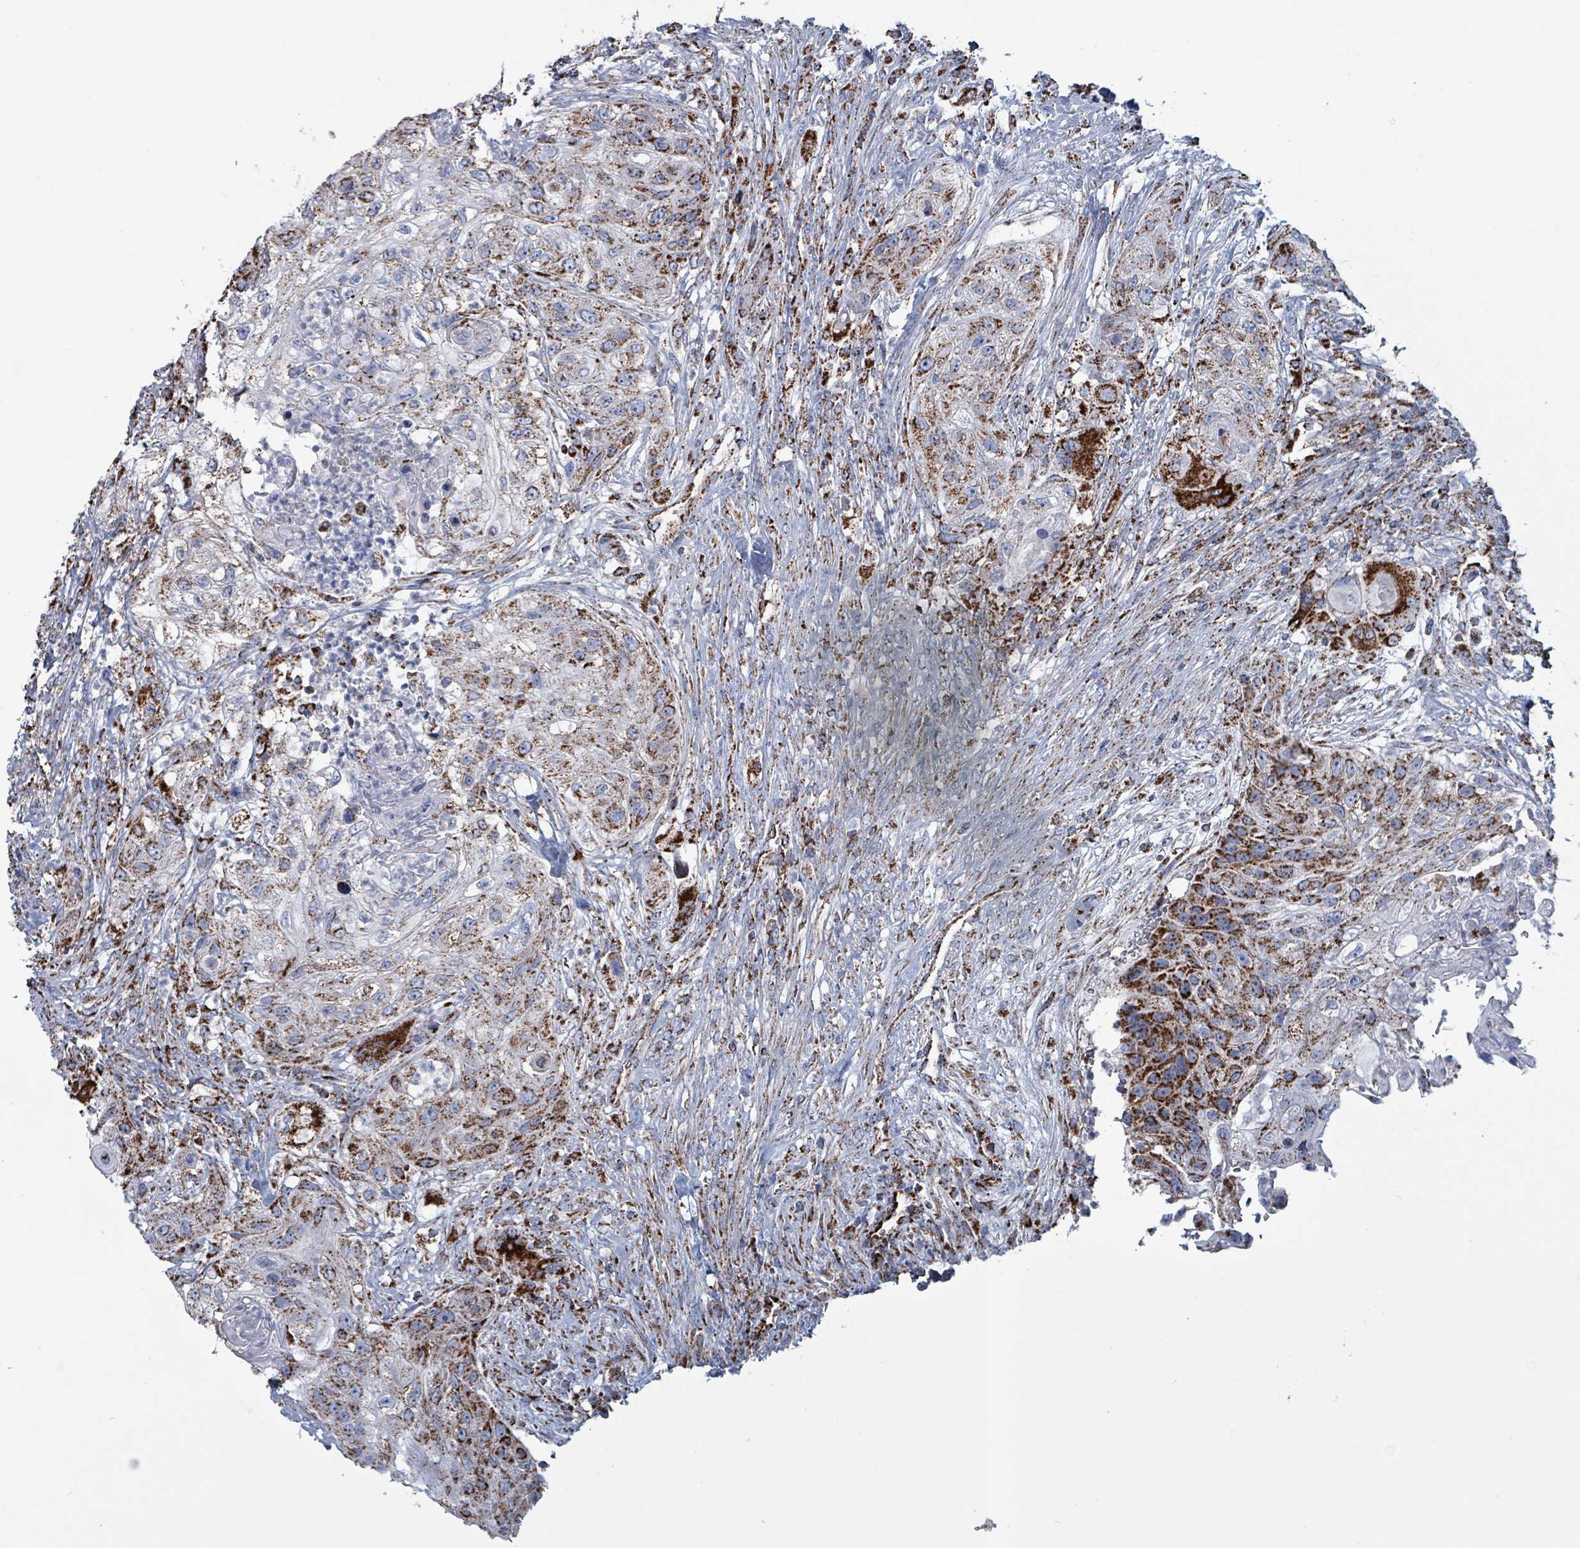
{"staining": {"intensity": "strong", "quantity": ">75%", "location": "cytoplasmic/membranous"}, "tissue": "urothelial cancer", "cell_type": "Tumor cells", "image_type": "cancer", "snomed": [{"axis": "morphology", "description": "Urothelial carcinoma, High grade"}, {"axis": "topography", "description": "Urinary bladder"}], "caption": "Strong cytoplasmic/membranous protein expression is appreciated in approximately >75% of tumor cells in urothelial cancer.", "gene": "IDH3B", "patient": {"sex": "female", "age": 60}}